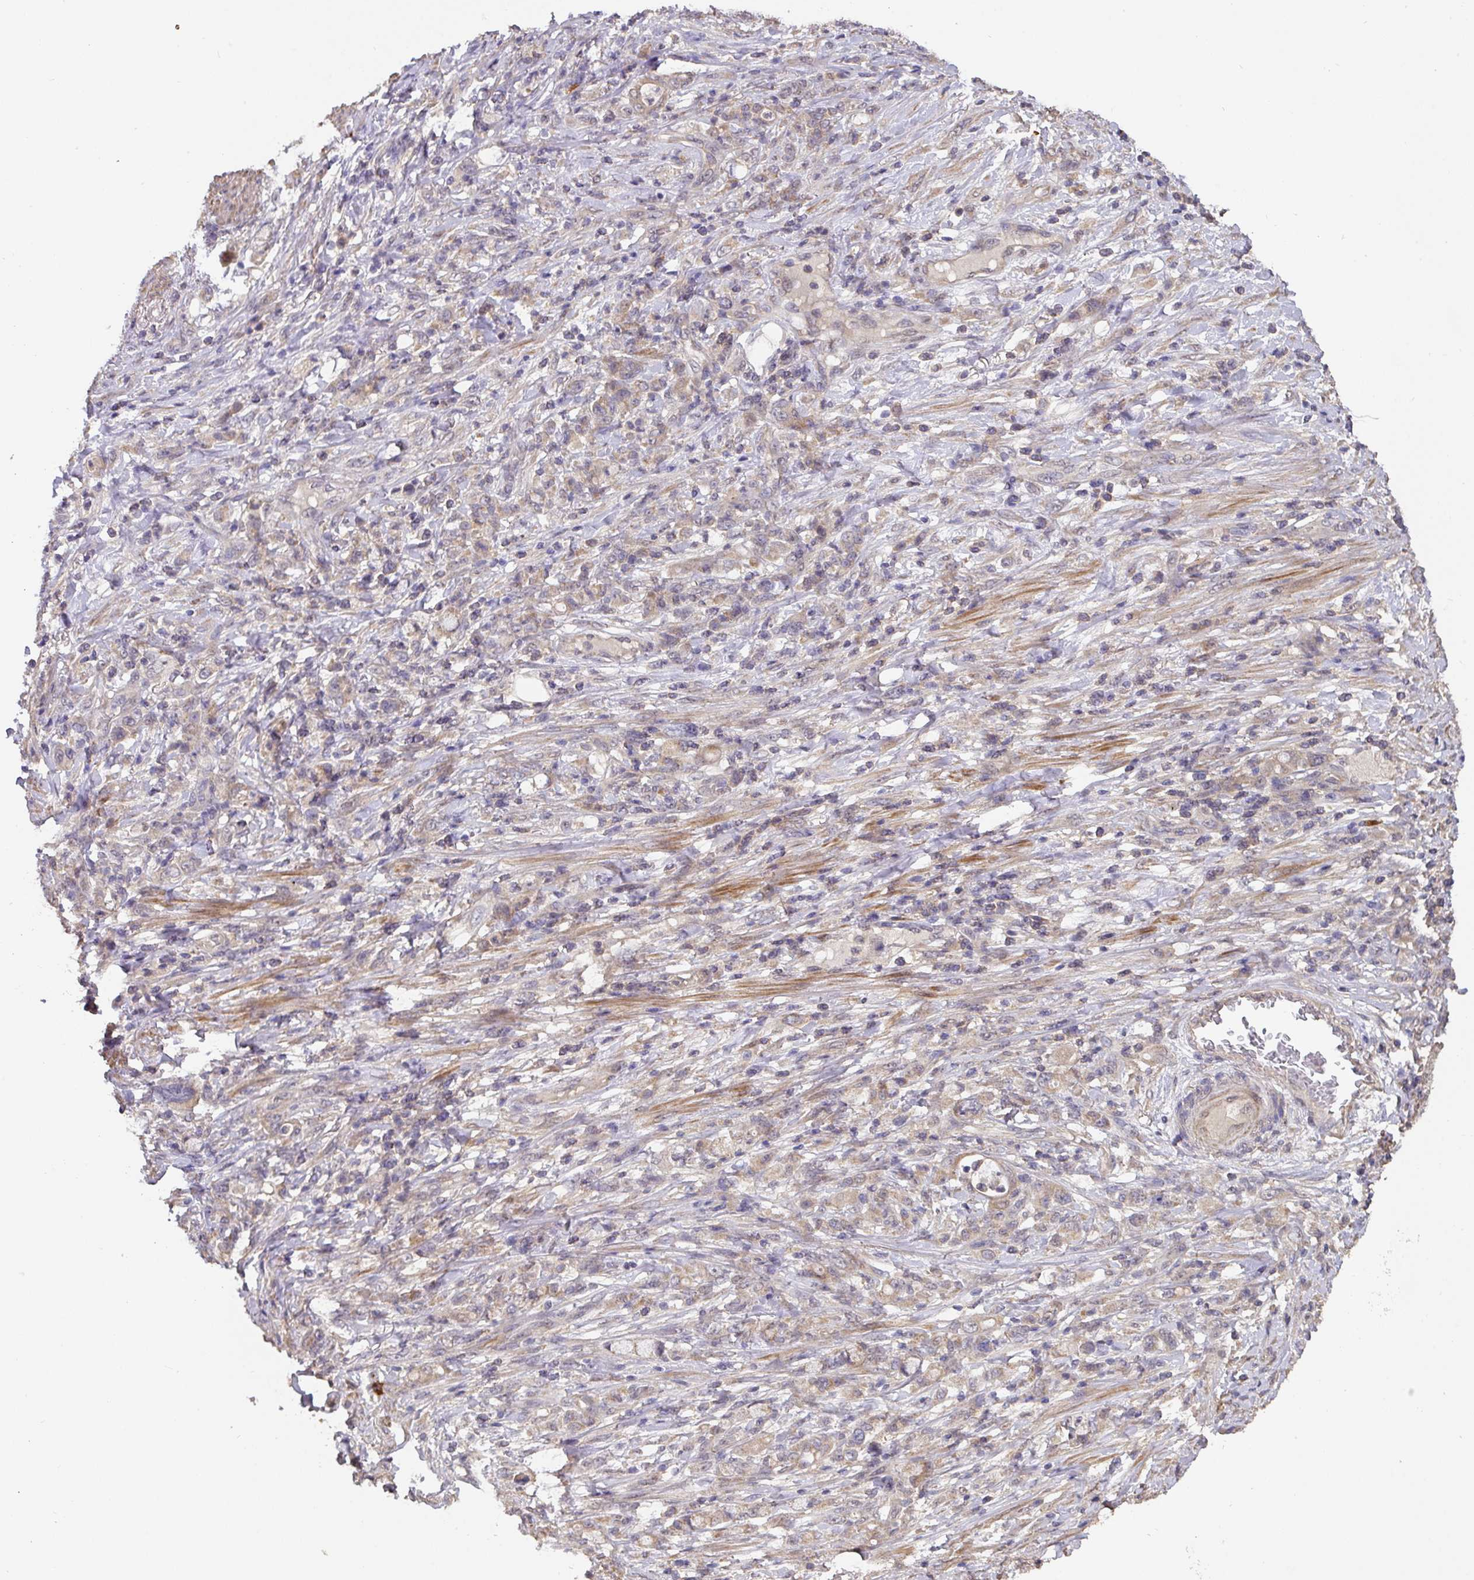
{"staining": {"intensity": "weak", "quantity": "25%-75%", "location": "cytoplasmic/membranous"}, "tissue": "stomach cancer", "cell_type": "Tumor cells", "image_type": "cancer", "snomed": [{"axis": "morphology", "description": "Adenocarcinoma, NOS"}, {"axis": "topography", "description": "Stomach"}], "caption": "About 25%-75% of tumor cells in human stomach cancer (adenocarcinoma) show weak cytoplasmic/membranous protein staining as visualized by brown immunohistochemical staining.", "gene": "ACVR2B", "patient": {"sex": "female", "age": 79}}